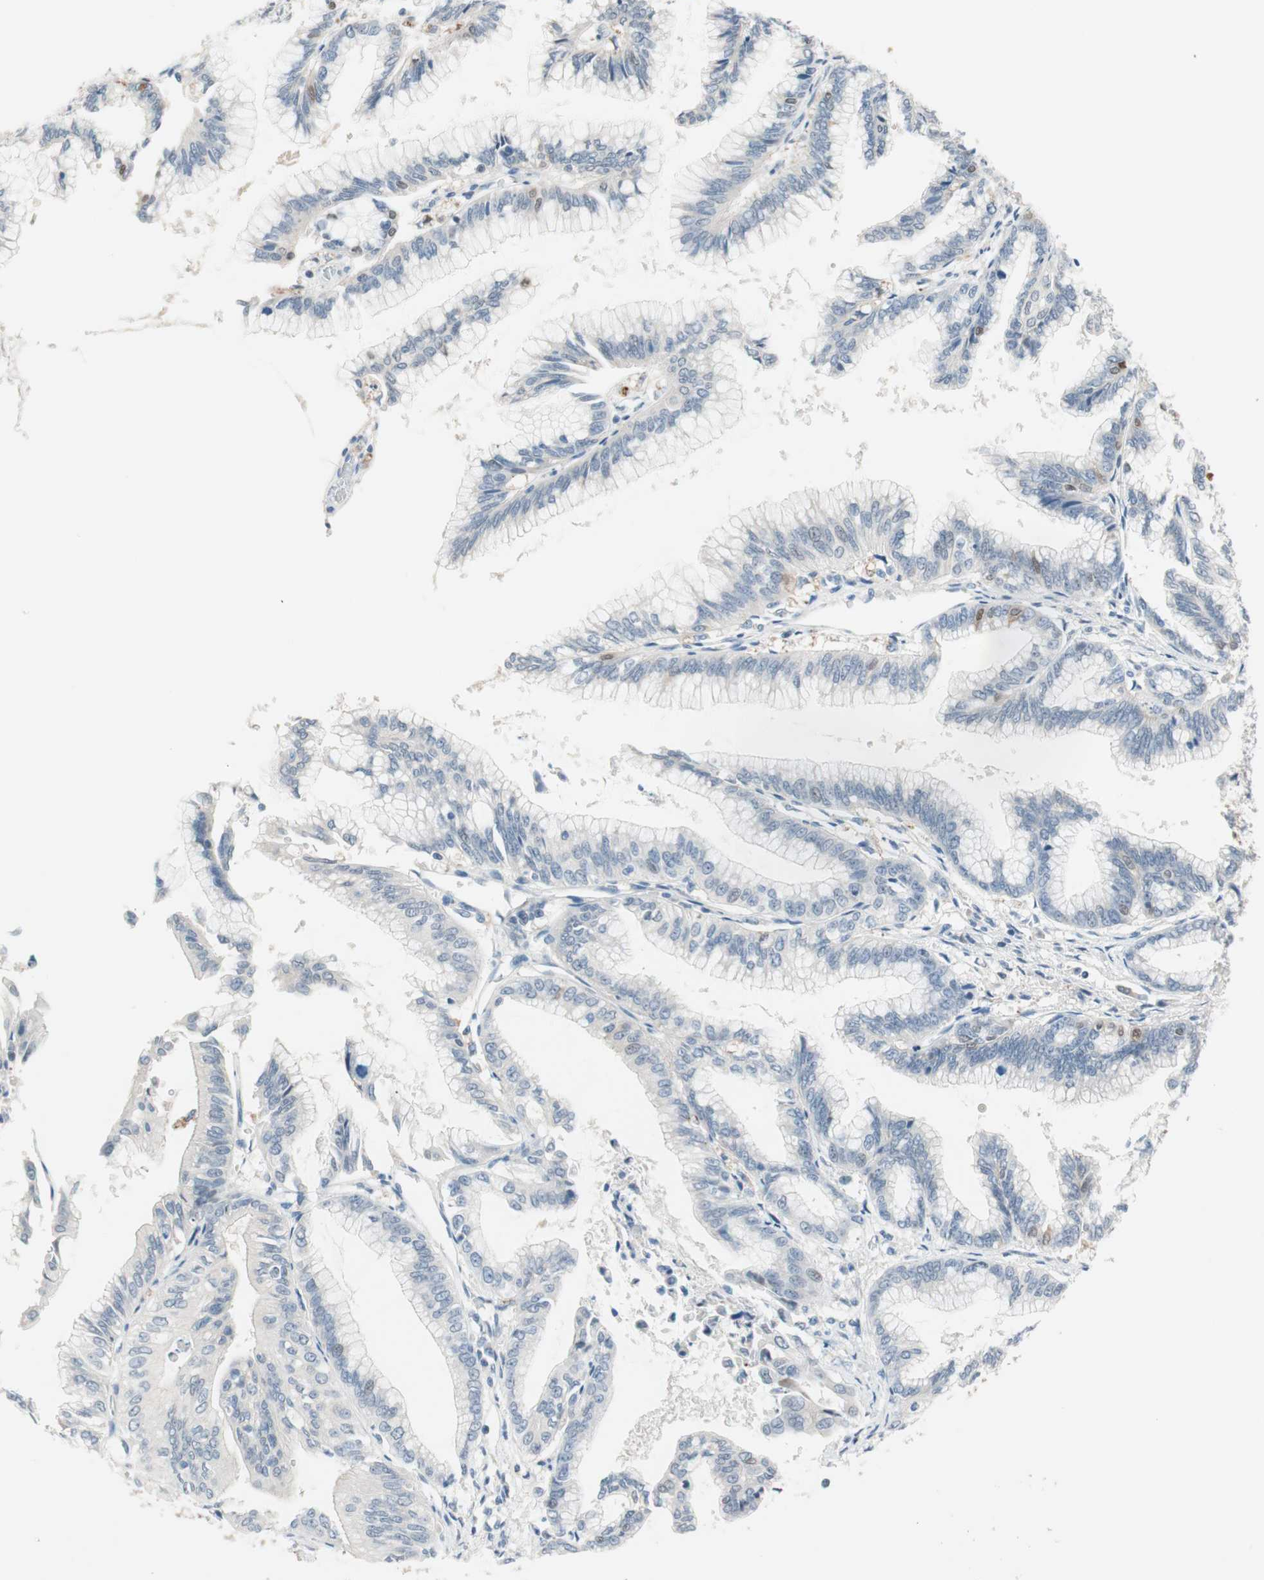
{"staining": {"intensity": "negative", "quantity": "none", "location": "none"}, "tissue": "pancreatic cancer", "cell_type": "Tumor cells", "image_type": "cancer", "snomed": [{"axis": "morphology", "description": "Adenocarcinoma, NOS"}, {"axis": "topography", "description": "Pancreas"}], "caption": "The histopathology image displays no staining of tumor cells in adenocarcinoma (pancreatic). (DAB immunohistochemistry (IHC) with hematoxylin counter stain).", "gene": "PDZK1", "patient": {"sex": "female", "age": 64}}